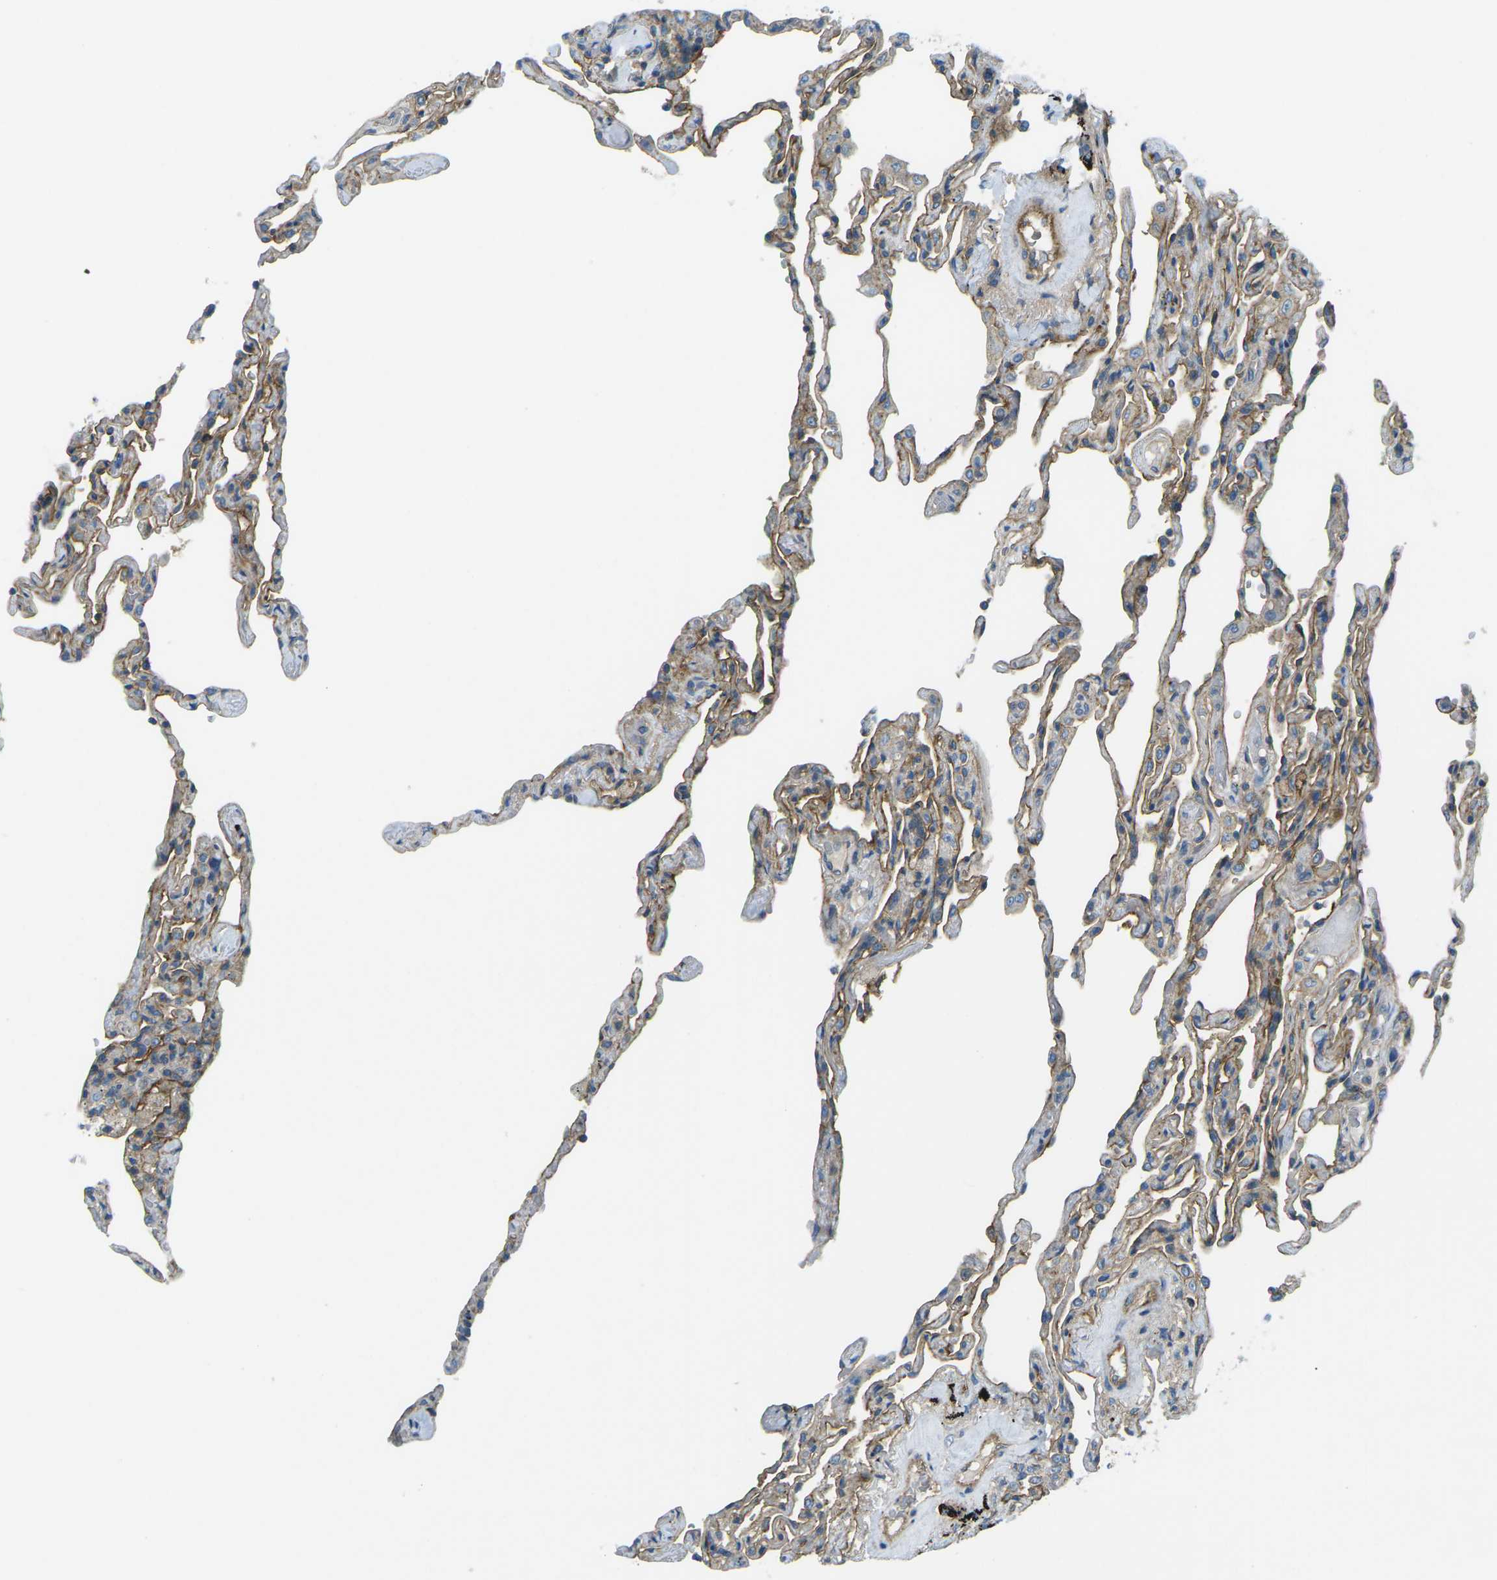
{"staining": {"intensity": "weak", "quantity": ">75%", "location": "cytoplasmic/membranous"}, "tissue": "lung", "cell_type": "Alveolar cells", "image_type": "normal", "snomed": [{"axis": "morphology", "description": "Normal tissue, NOS"}, {"axis": "topography", "description": "Lung"}], "caption": "About >75% of alveolar cells in unremarkable lung reveal weak cytoplasmic/membranous protein expression as visualized by brown immunohistochemical staining.", "gene": "CD47", "patient": {"sex": "male", "age": 59}}